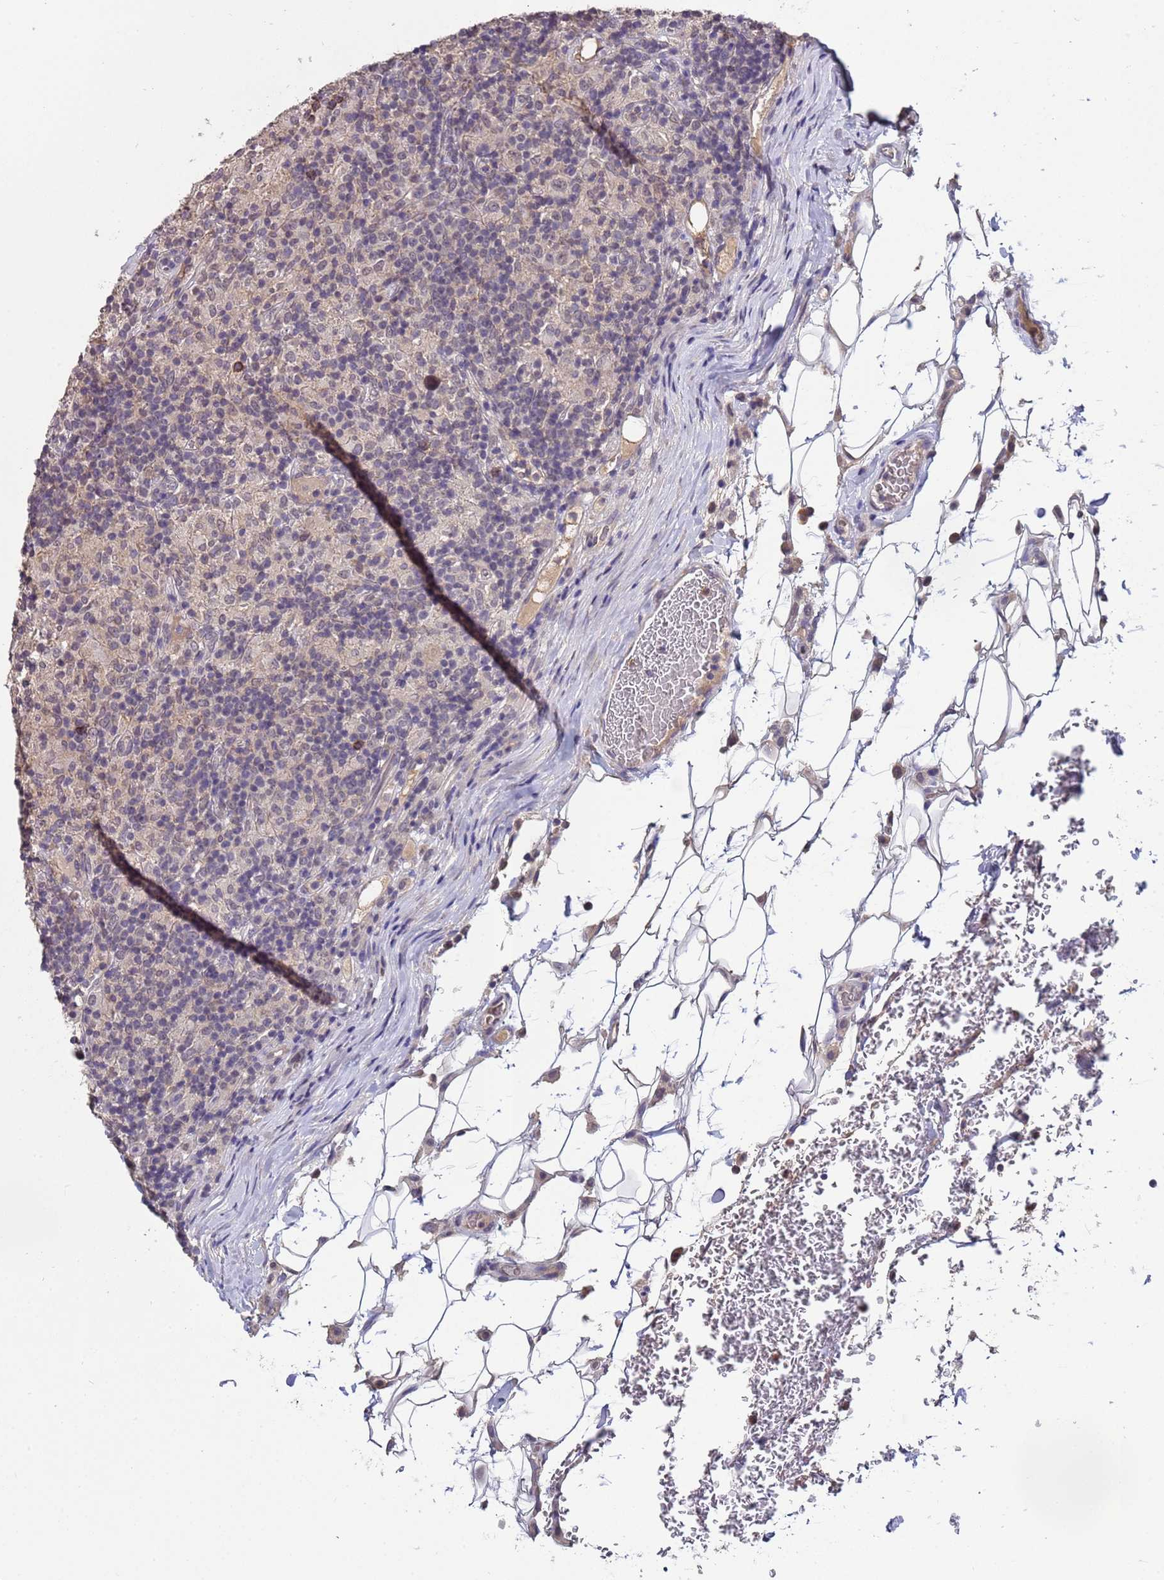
{"staining": {"intensity": "negative", "quantity": "none", "location": "none"}, "tissue": "lymphoma", "cell_type": "Tumor cells", "image_type": "cancer", "snomed": [{"axis": "morphology", "description": "Hodgkin's disease, NOS"}, {"axis": "topography", "description": "Lymph node"}], "caption": "Immunohistochemistry histopathology image of lymphoma stained for a protein (brown), which displays no expression in tumor cells.", "gene": "ZNF248", "patient": {"sex": "male", "age": 70}}